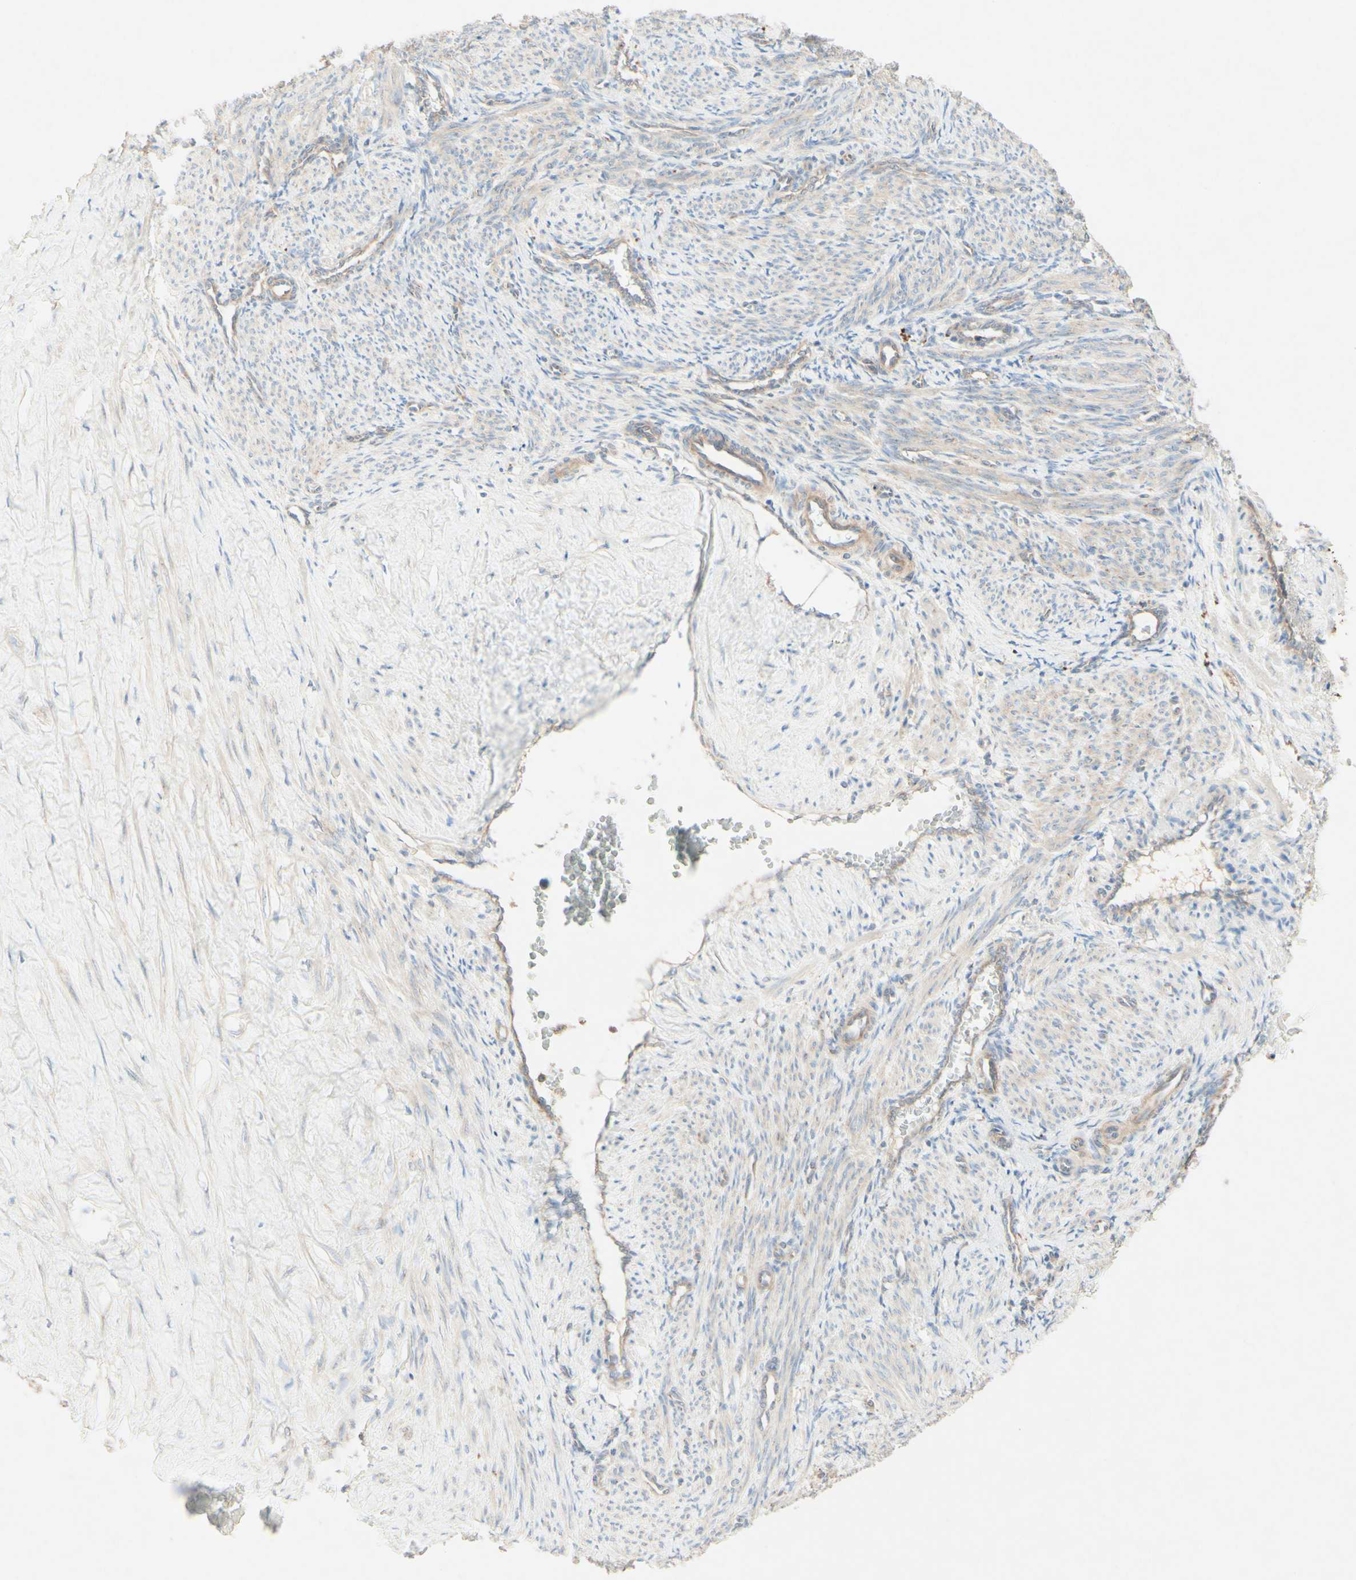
{"staining": {"intensity": "weak", "quantity": "25%-75%", "location": "nuclear"}, "tissue": "smooth muscle", "cell_type": "Smooth muscle cells", "image_type": "normal", "snomed": [{"axis": "morphology", "description": "Normal tissue, NOS"}, {"axis": "topography", "description": "Endometrium"}], "caption": "Weak nuclear positivity is present in approximately 25%-75% of smooth muscle cells in unremarkable smooth muscle.", "gene": "MTM1", "patient": {"sex": "female", "age": 33}}